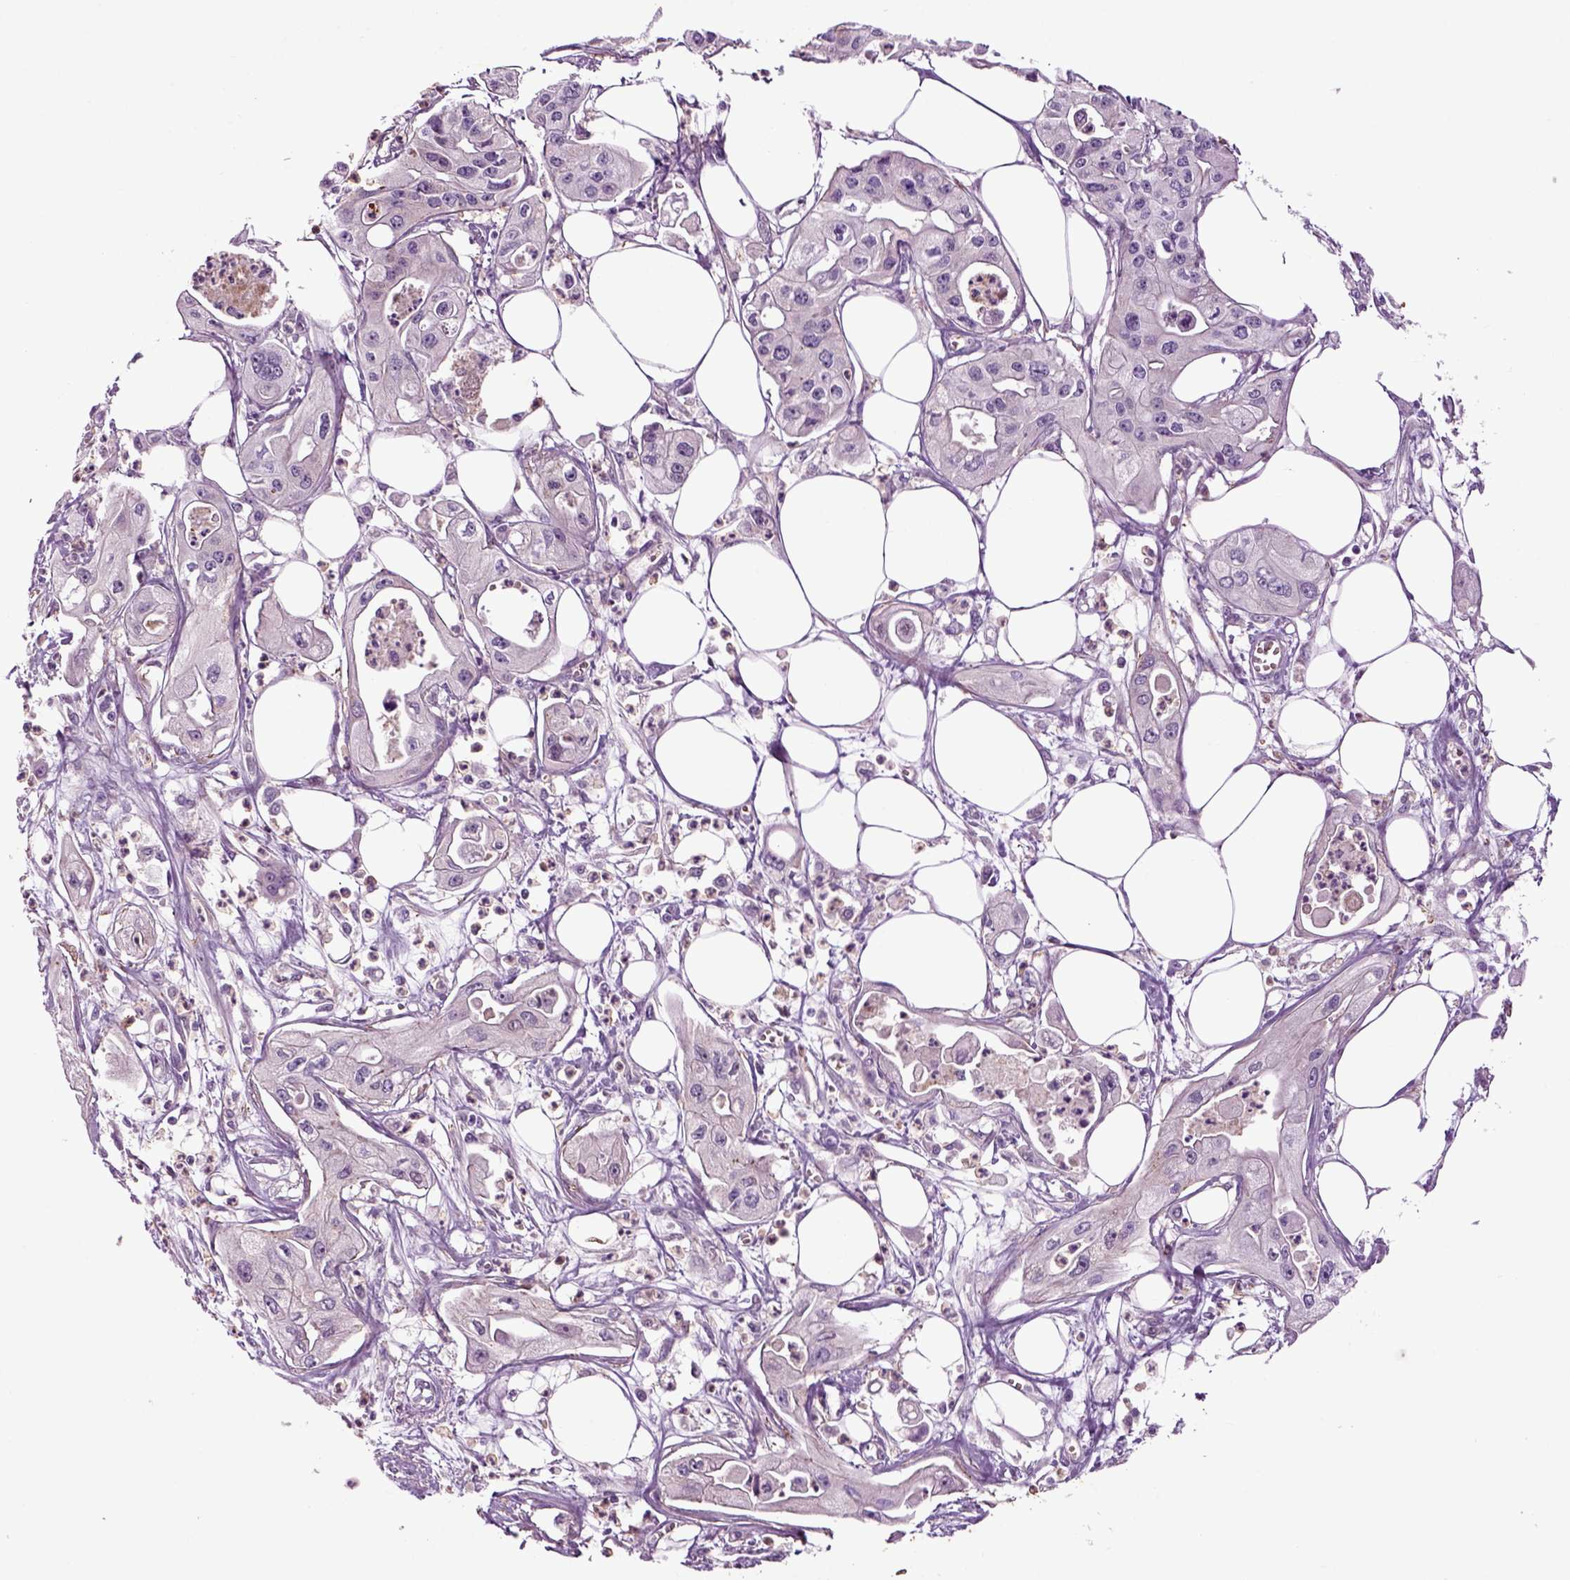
{"staining": {"intensity": "negative", "quantity": "none", "location": "none"}, "tissue": "pancreatic cancer", "cell_type": "Tumor cells", "image_type": "cancer", "snomed": [{"axis": "morphology", "description": "Adenocarcinoma, NOS"}, {"axis": "topography", "description": "Pancreas"}], "caption": "The image exhibits no significant staining in tumor cells of adenocarcinoma (pancreatic).", "gene": "SPON1", "patient": {"sex": "male", "age": 70}}